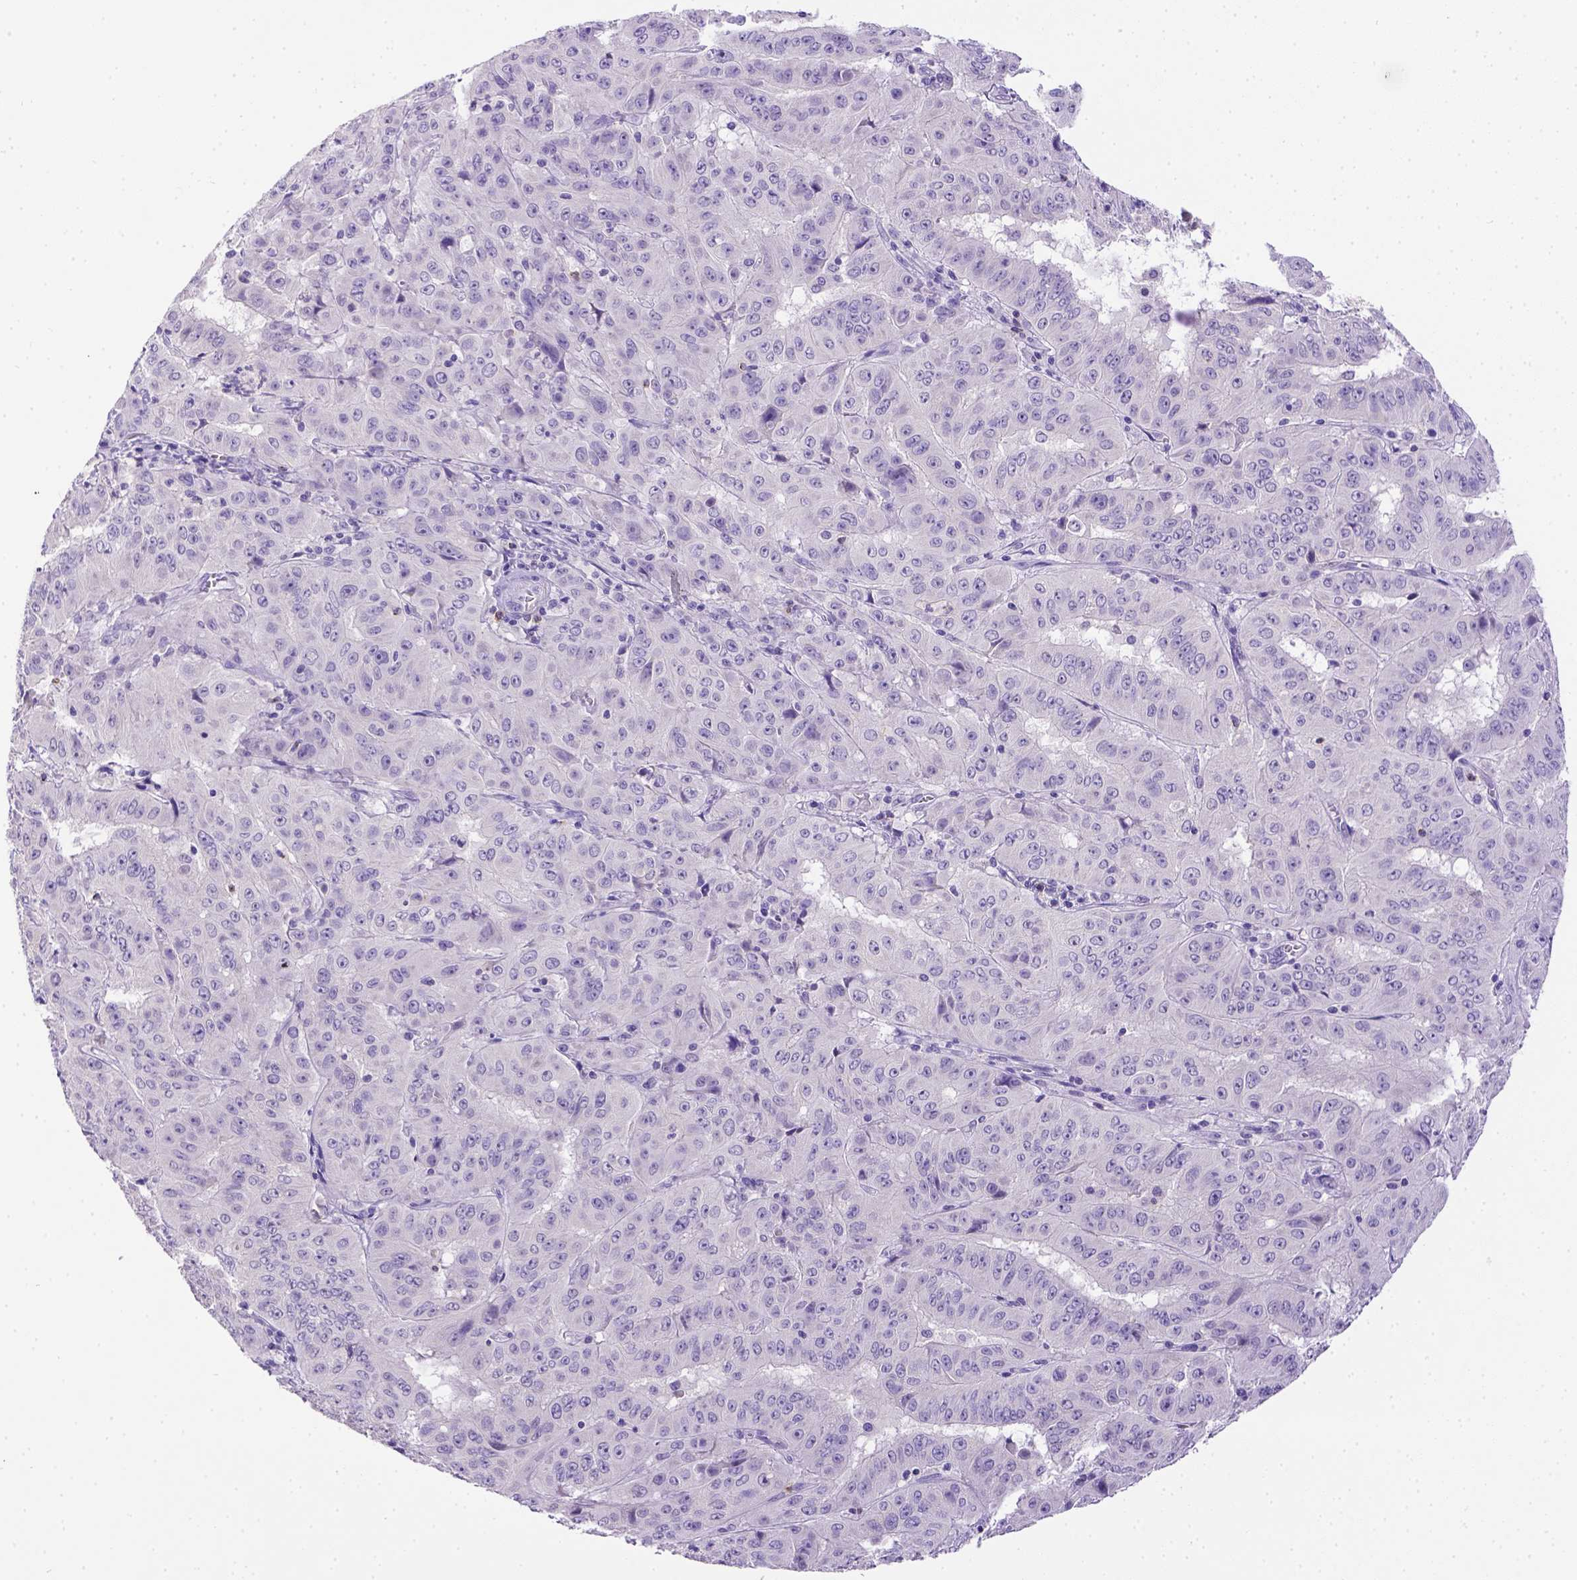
{"staining": {"intensity": "negative", "quantity": "none", "location": "none"}, "tissue": "pancreatic cancer", "cell_type": "Tumor cells", "image_type": "cancer", "snomed": [{"axis": "morphology", "description": "Adenocarcinoma, NOS"}, {"axis": "topography", "description": "Pancreas"}], "caption": "Adenocarcinoma (pancreatic) stained for a protein using immunohistochemistry (IHC) displays no expression tumor cells.", "gene": "B3GAT1", "patient": {"sex": "male", "age": 63}}